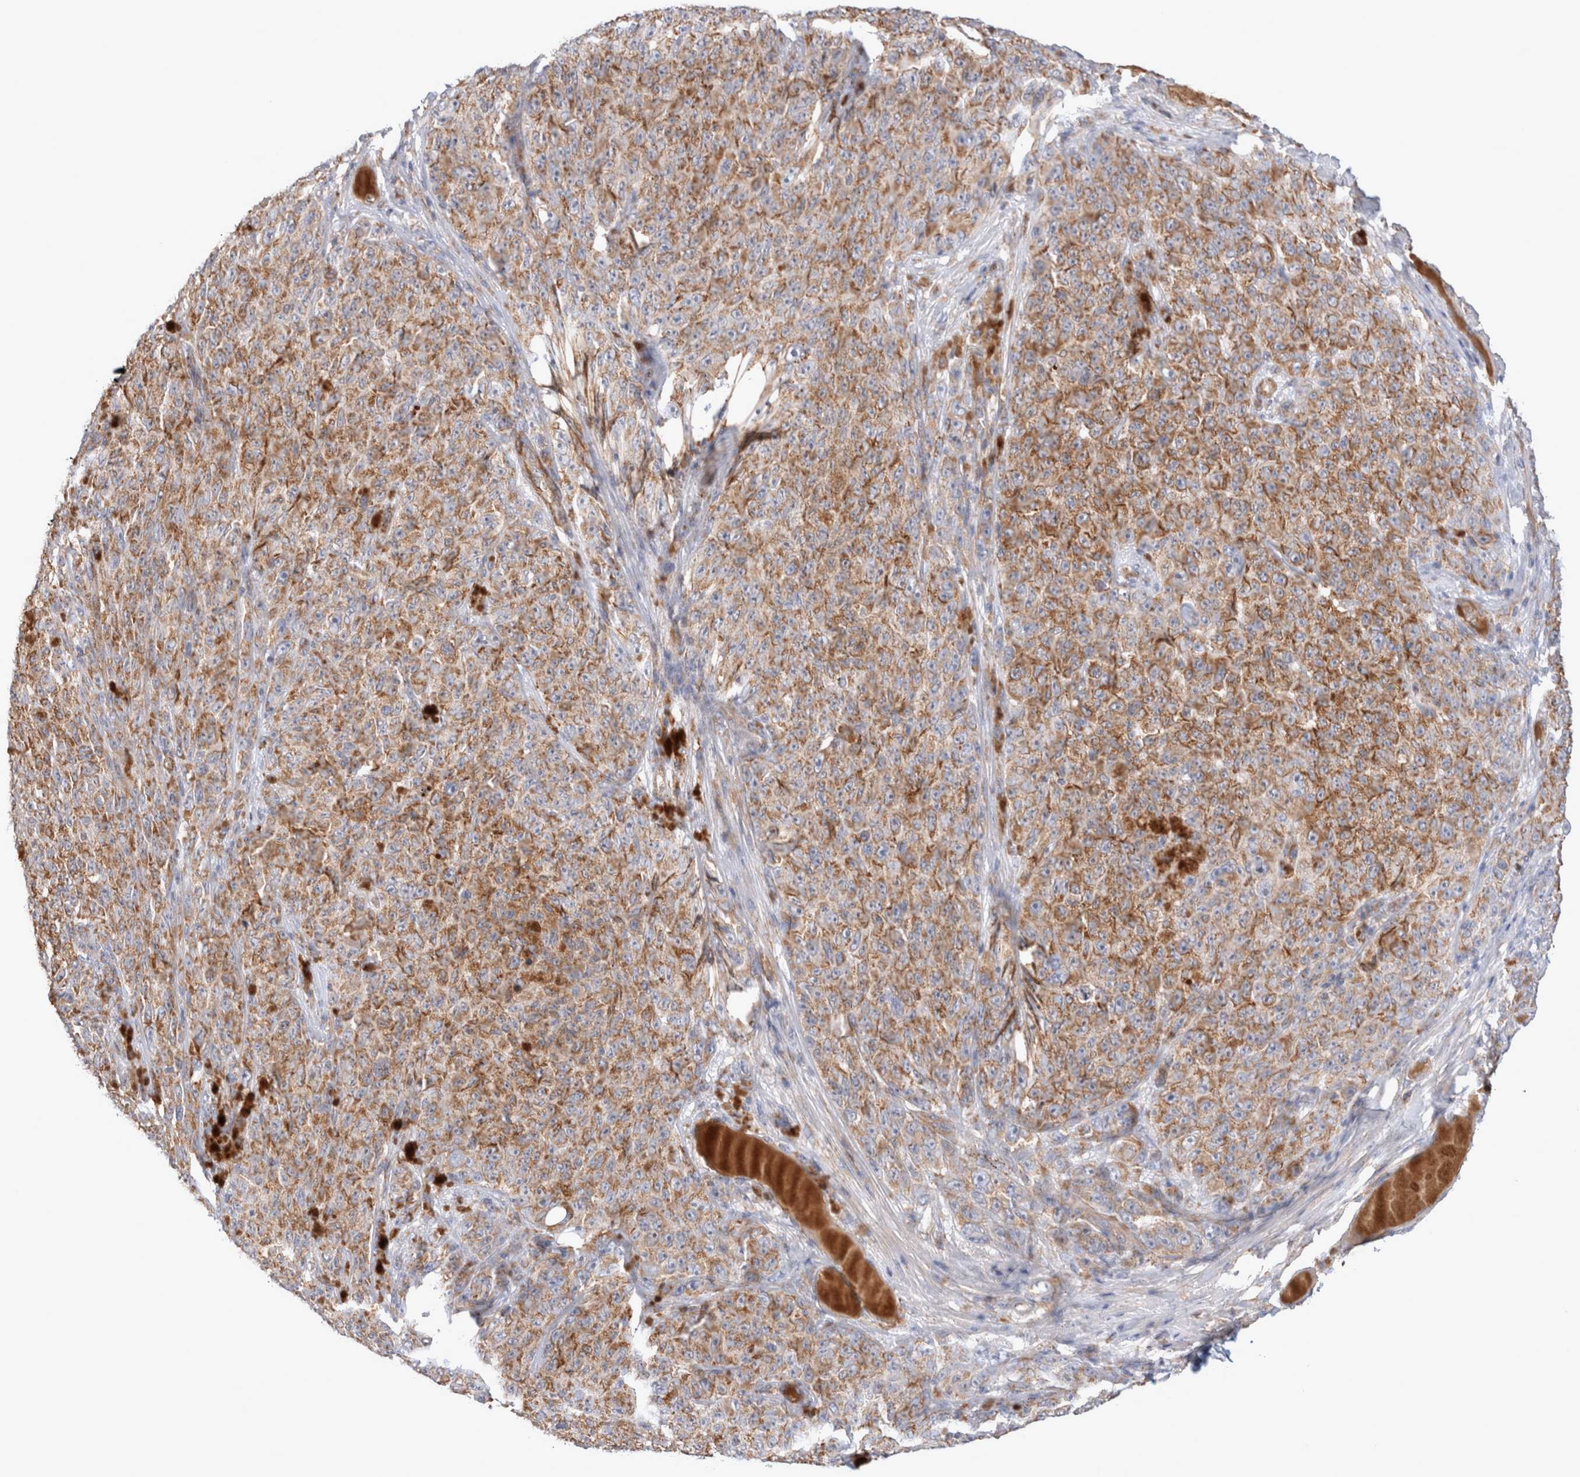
{"staining": {"intensity": "moderate", "quantity": ">75%", "location": "cytoplasmic/membranous"}, "tissue": "melanoma", "cell_type": "Tumor cells", "image_type": "cancer", "snomed": [{"axis": "morphology", "description": "Malignant melanoma, NOS"}, {"axis": "topography", "description": "Skin"}], "caption": "Melanoma stained with DAB immunohistochemistry displays medium levels of moderate cytoplasmic/membranous expression in approximately >75% of tumor cells.", "gene": "MRPS28", "patient": {"sex": "female", "age": 82}}